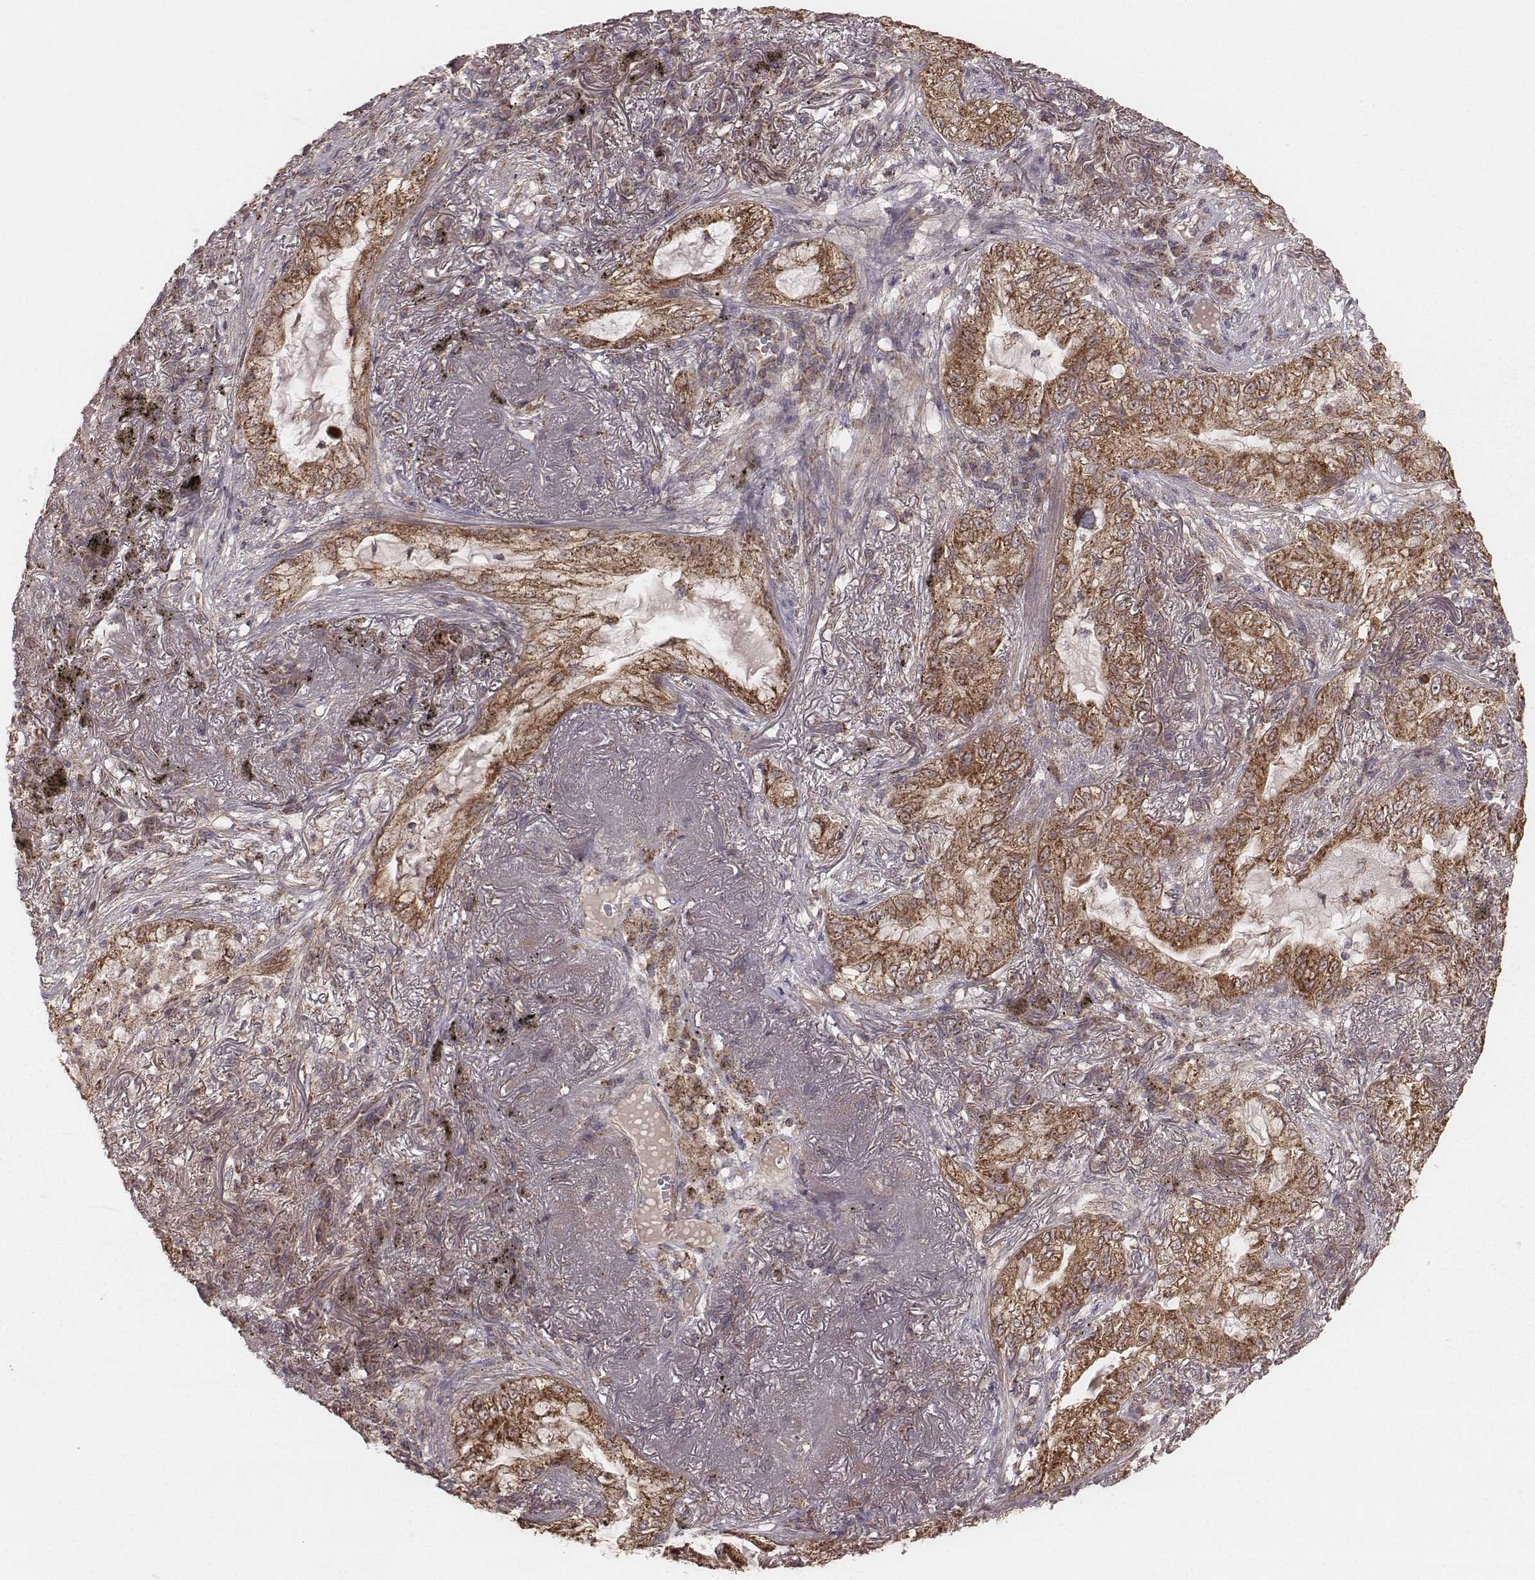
{"staining": {"intensity": "moderate", "quantity": ">75%", "location": "cytoplasmic/membranous"}, "tissue": "lung cancer", "cell_type": "Tumor cells", "image_type": "cancer", "snomed": [{"axis": "morphology", "description": "Adenocarcinoma, NOS"}, {"axis": "topography", "description": "Lung"}], "caption": "Immunohistochemistry (IHC) of human lung adenocarcinoma exhibits medium levels of moderate cytoplasmic/membranous expression in about >75% of tumor cells.", "gene": "PDCD2L", "patient": {"sex": "female", "age": 73}}